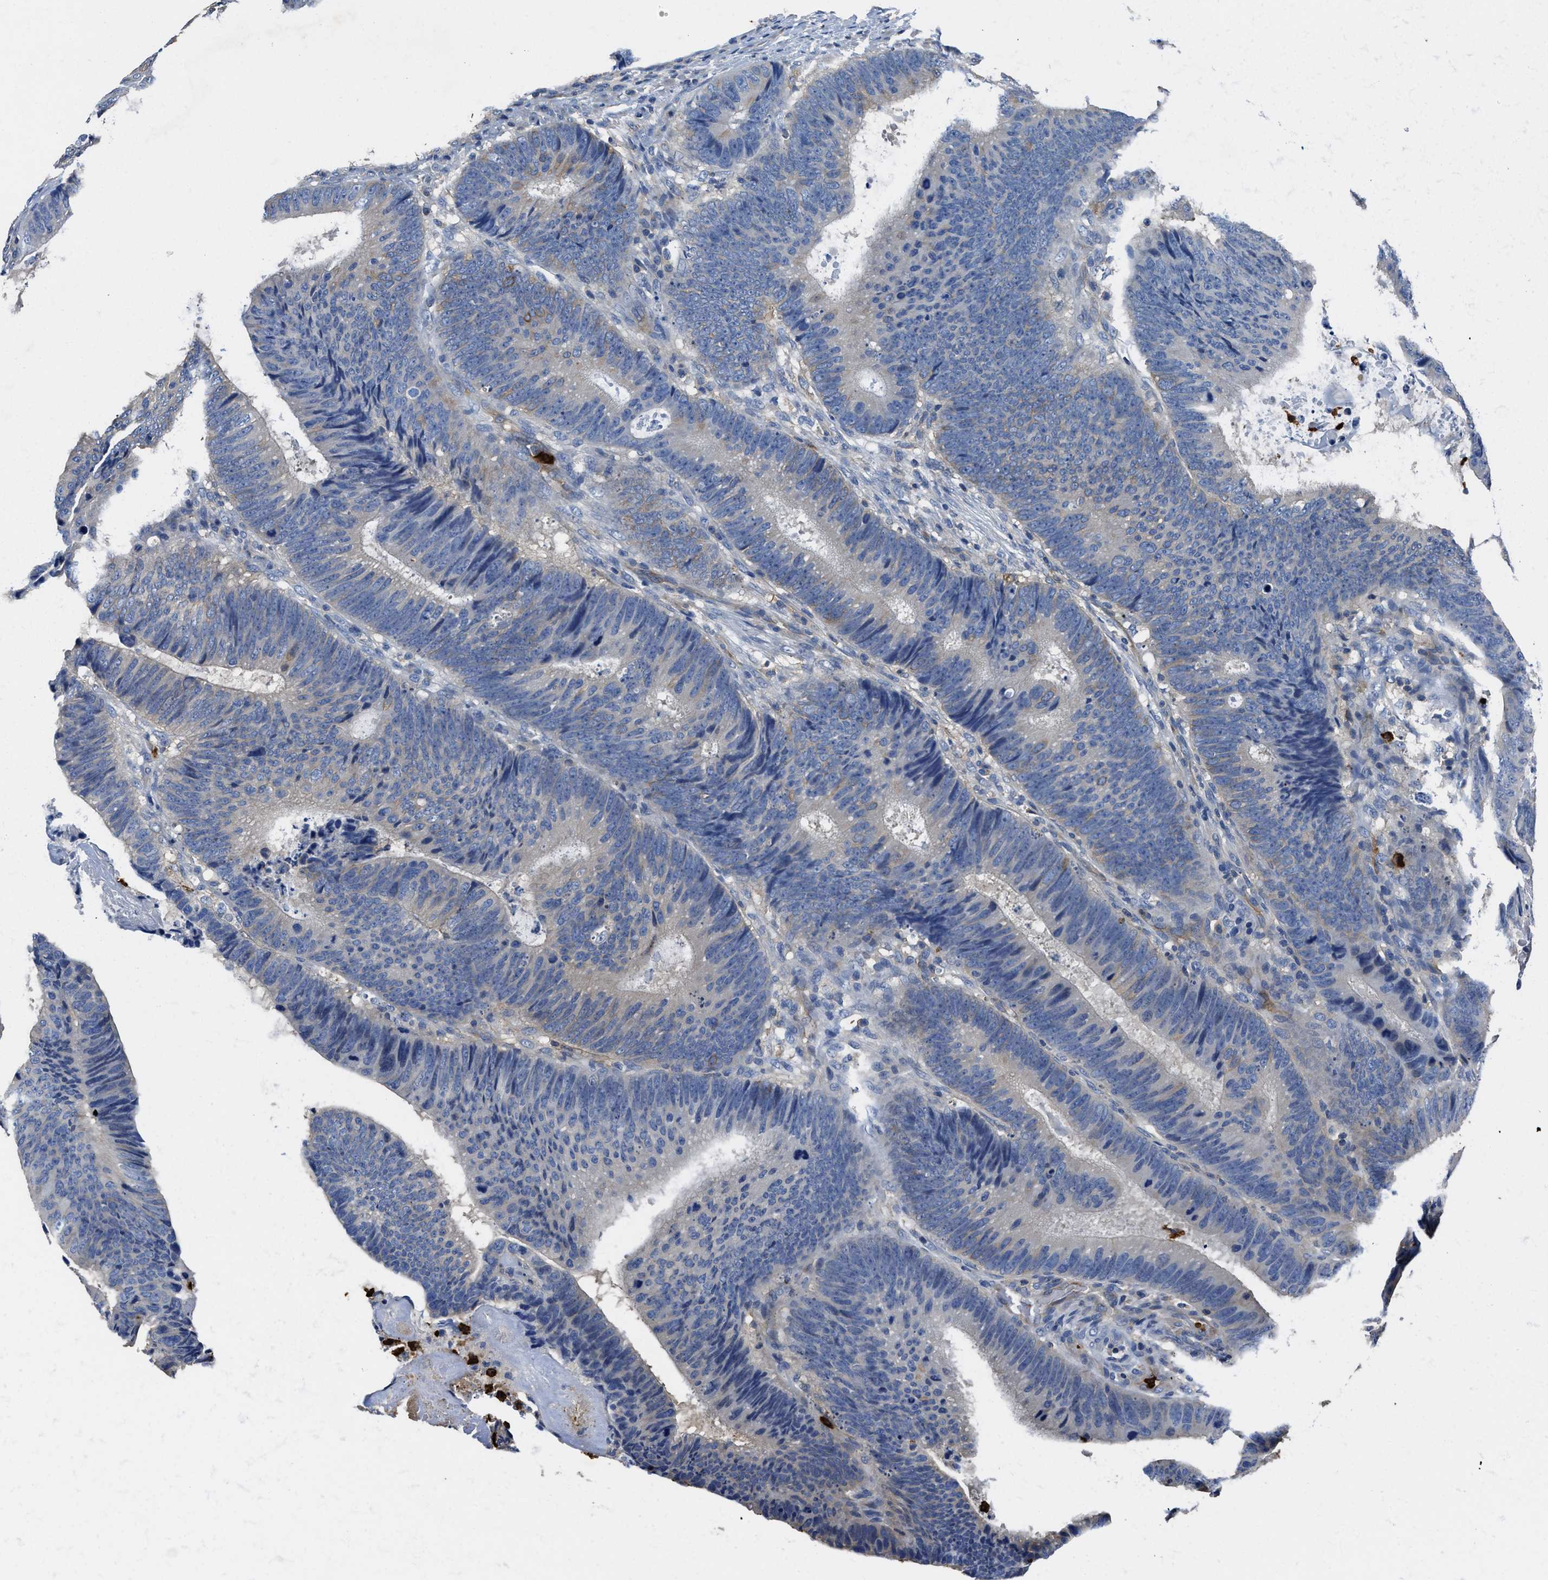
{"staining": {"intensity": "negative", "quantity": "none", "location": "none"}, "tissue": "colorectal cancer", "cell_type": "Tumor cells", "image_type": "cancer", "snomed": [{"axis": "morphology", "description": "Adenocarcinoma, NOS"}, {"axis": "topography", "description": "Colon"}], "caption": "A micrograph of human colorectal cancer is negative for staining in tumor cells. (DAB (3,3'-diaminobenzidine) immunohistochemistry (IHC), high magnification).", "gene": "TRAF6", "patient": {"sex": "male", "age": 56}}